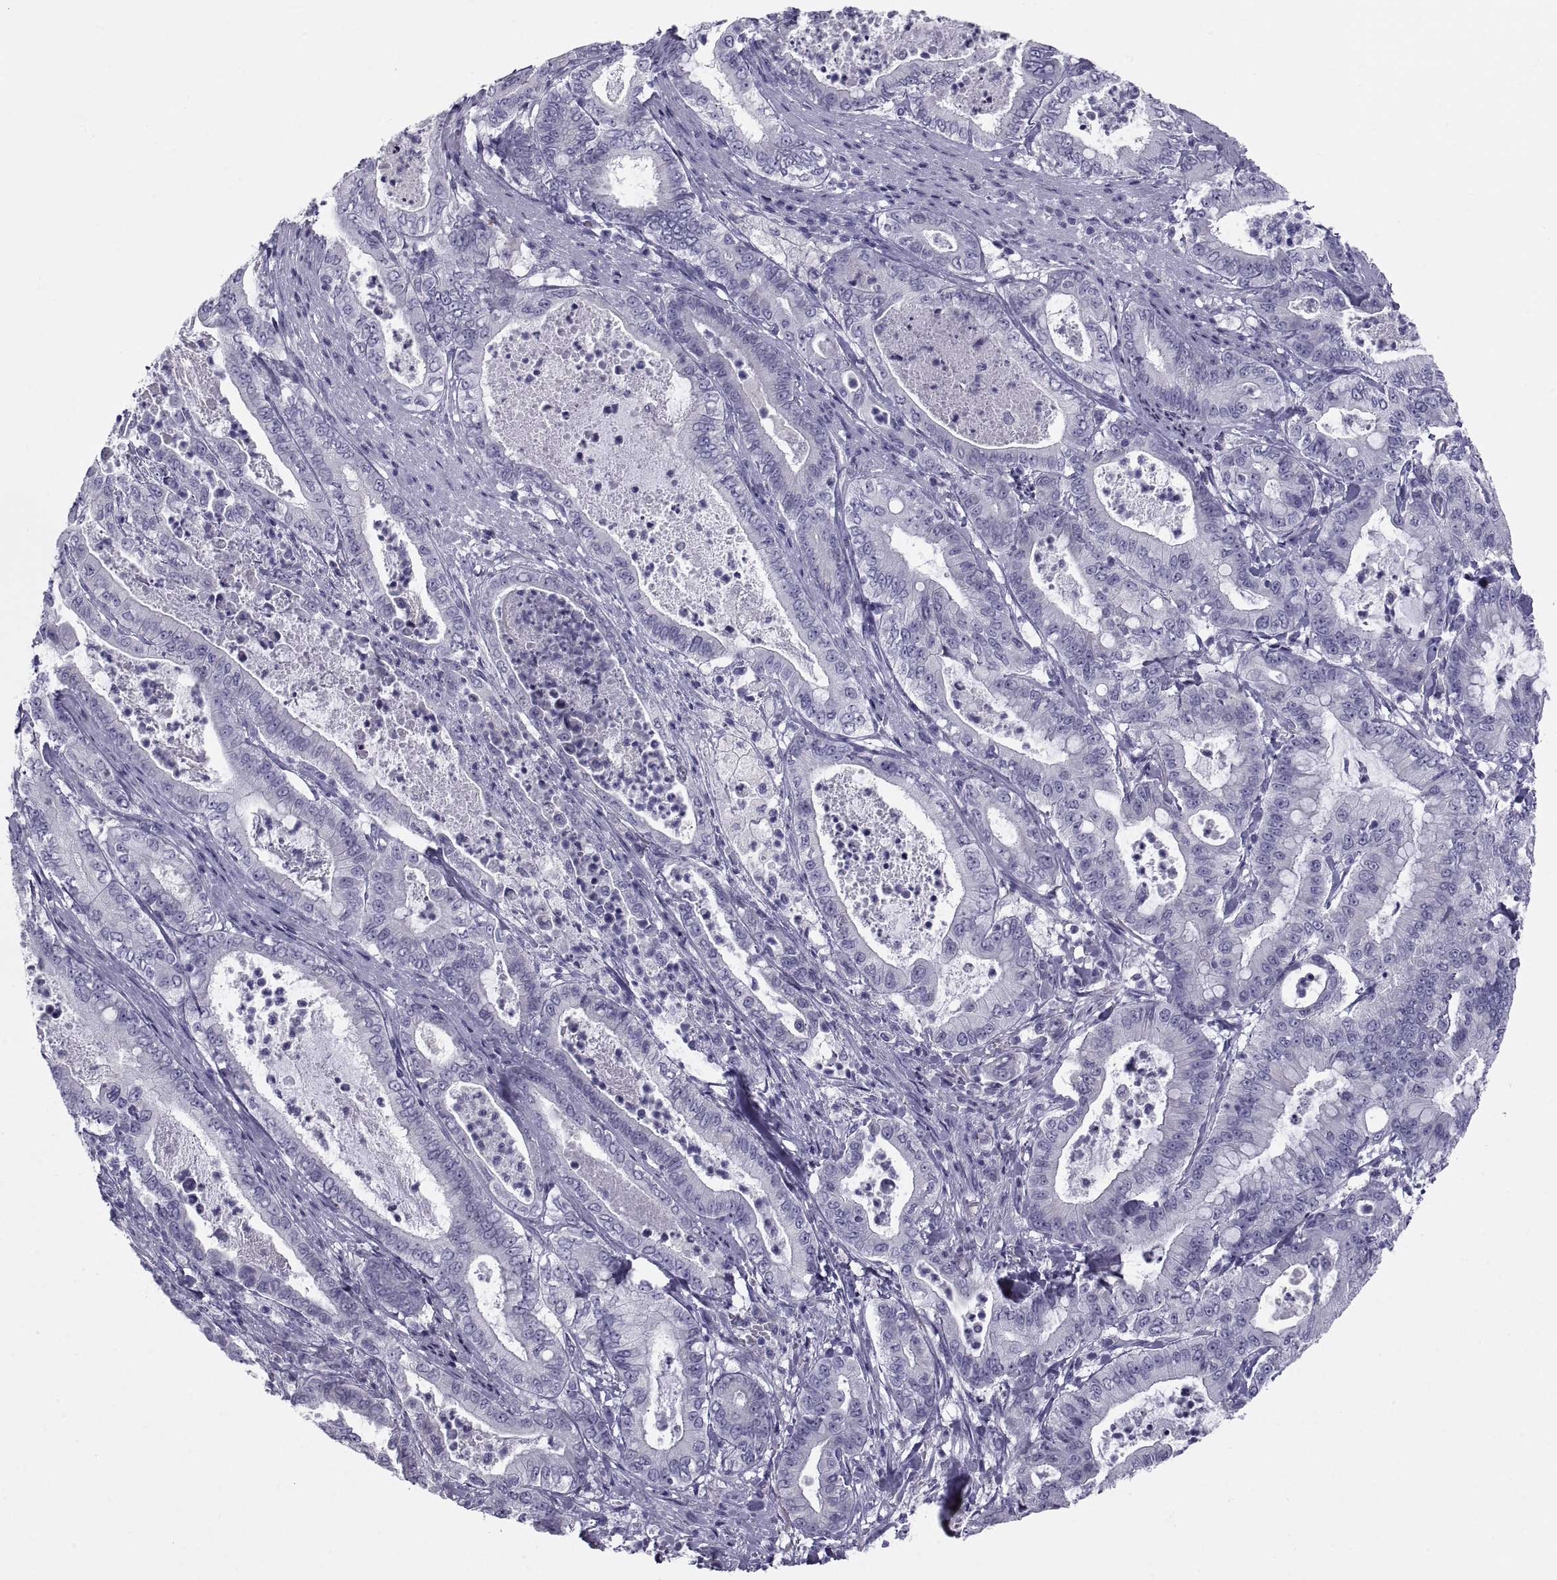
{"staining": {"intensity": "negative", "quantity": "none", "location": "none"}, "tissue": "pancreatic cancer", "cell_type": "Tumor cells", "image_type": "cancer", "snomed": [{"axis": "morphology", "description": "Adenocarcinoma, NOS"}, {"axis": "topography", "description": "Pancreas"}], "caption": "There is no significant expression in tumor cells of adenocarcinoma (pancreatic).", "gene": "NPTX2", "patient": {"sex": "male", "age": 71}}